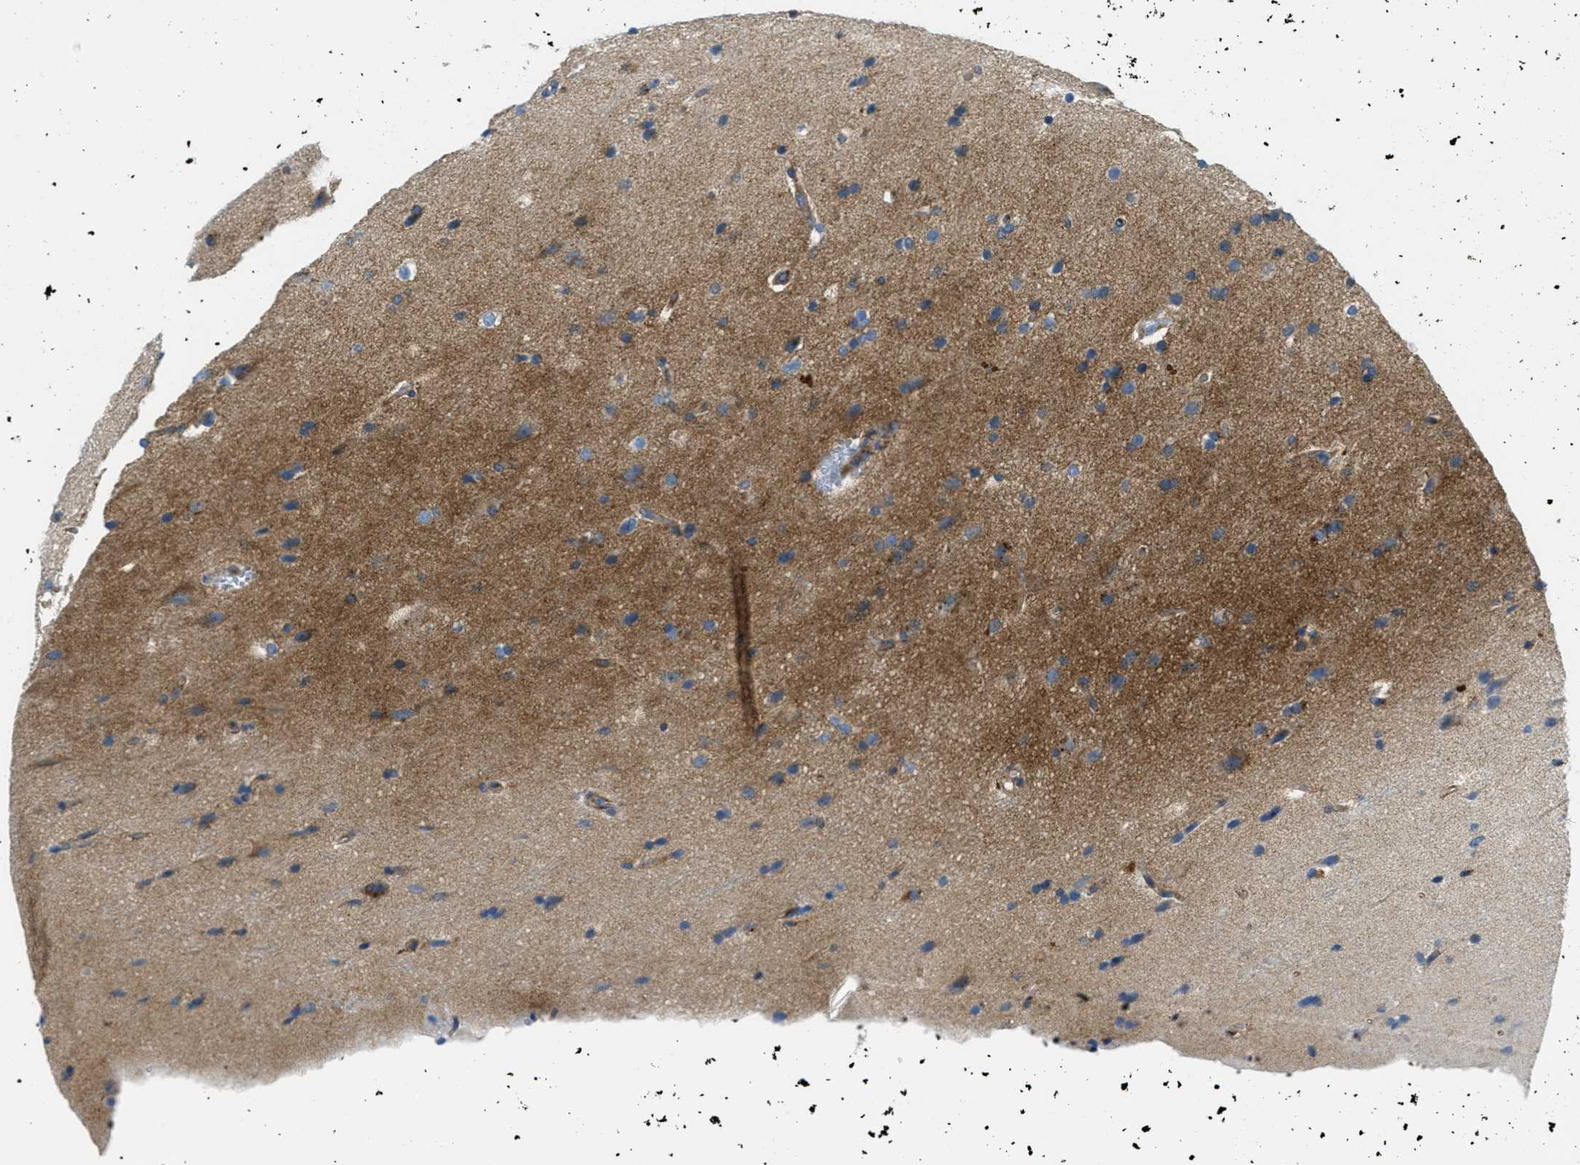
{"staining": {"intensity": "moderate", "quantity": "25%-75%", "location": "cytoplasmic/membranous"}, "tissue": "glioma", "cell_type": "Tumor cells", "image_type": "cancer", "snomed": [{"axis": "morphology", "description": "Glioma, malignant, Low grade"}, {"axis": "topography", "description": "Cerebral cortex"}], "caption": "Glioma stained with DAB (3,3'-diaminobenzidine) immunohistochemistry reveals medium levels of moderate cytoplasmic/membranous staining in about 25%-75% of tumor cells.", "gene": "AP2B1", "patient": {"sex": "female", "age": 47}}